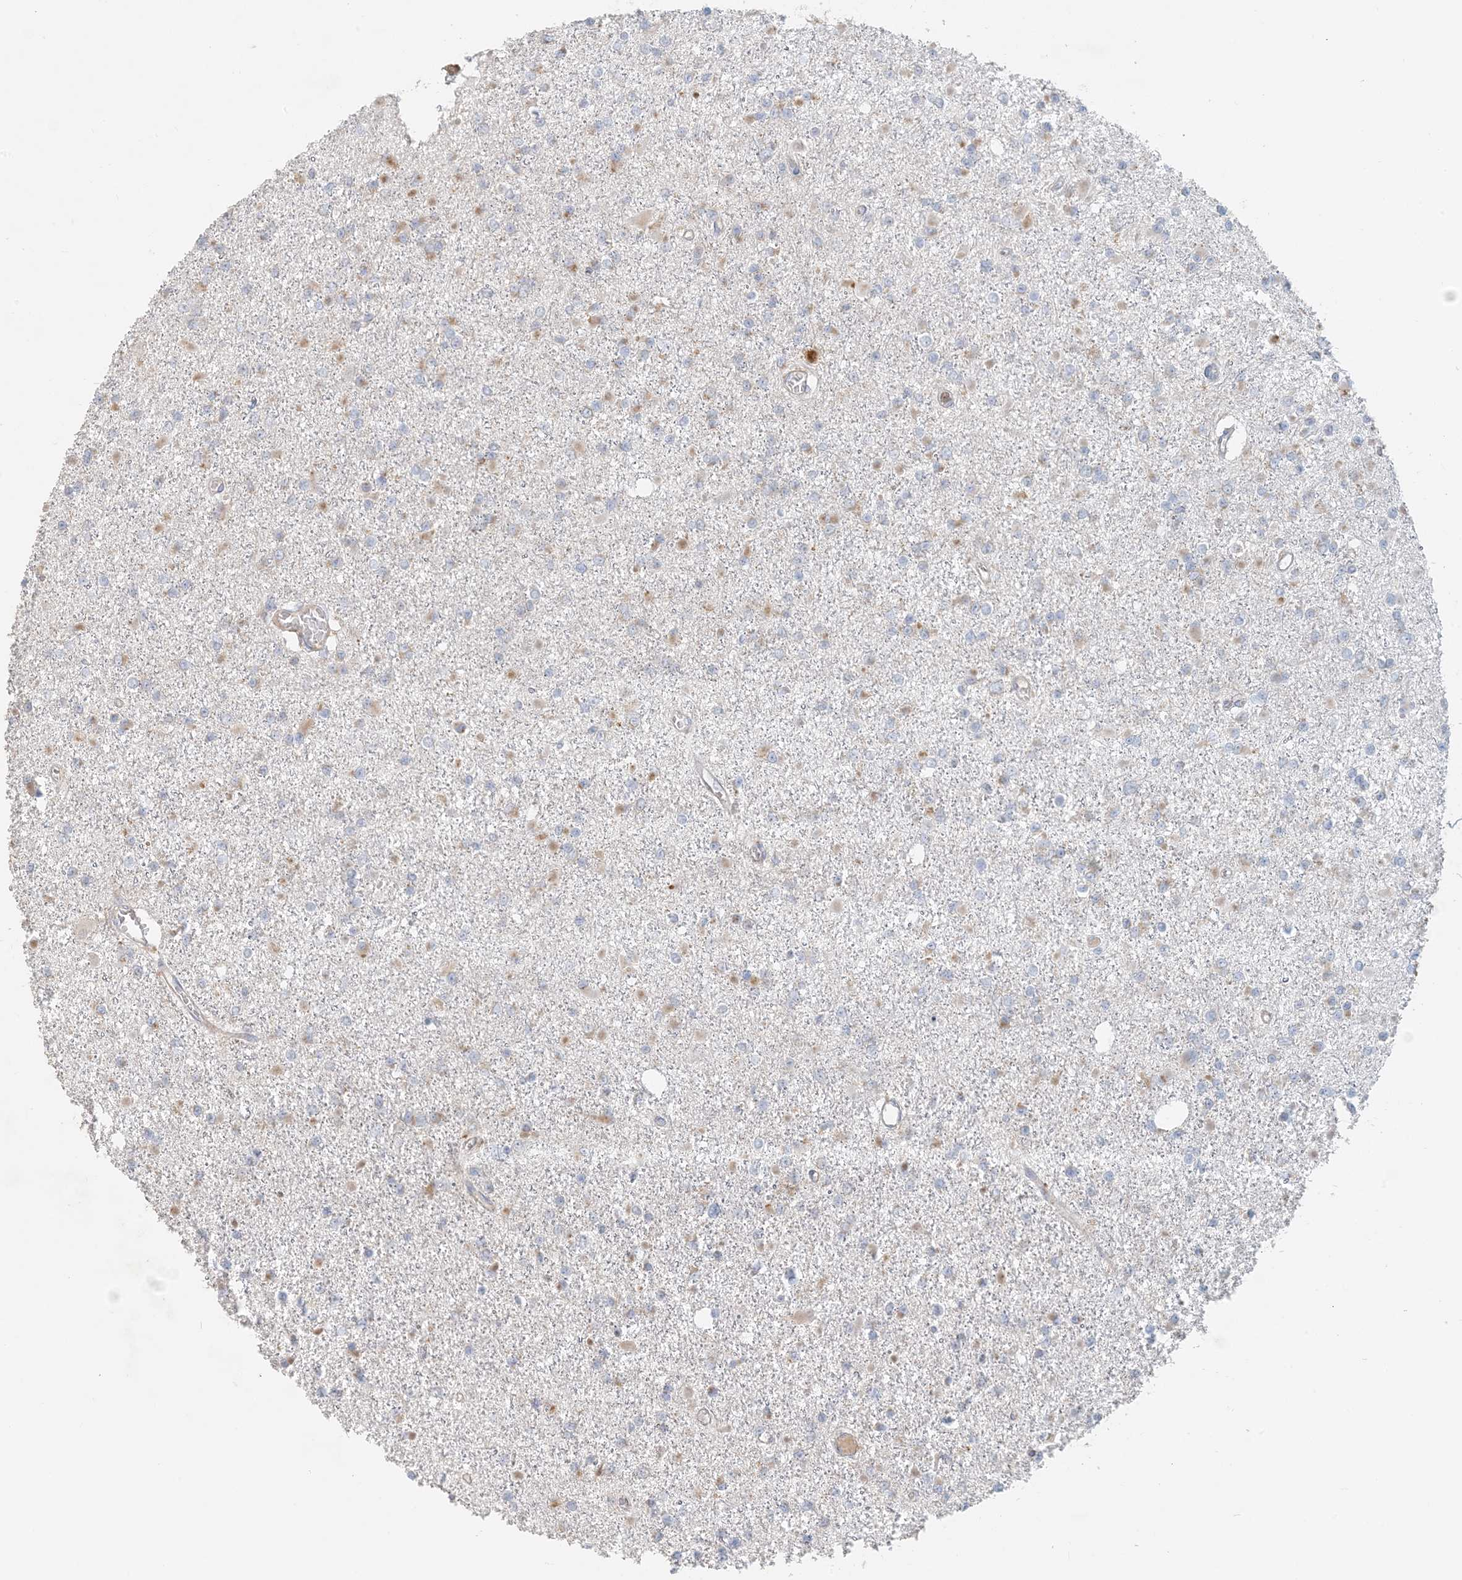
{"staining": {"intensity": "weak", "quantity": "<25%", "location": "cytoplasmic/membranous"}, "tissue": "glioma", "cell_type": "Tumor cells", "image_type": "cancer", "snomed": [{"axis": "morphology", "description": "Glioma, malignant, Low grade"}, {"axis": "topography", "description": "Brain"}], "caption": "The photomicrograph exhibits no significant staining in tumor cells of malignant low-grade glioma.", "gene": "SPPL2A", "patient": {"sex": "female", "age": 22}}